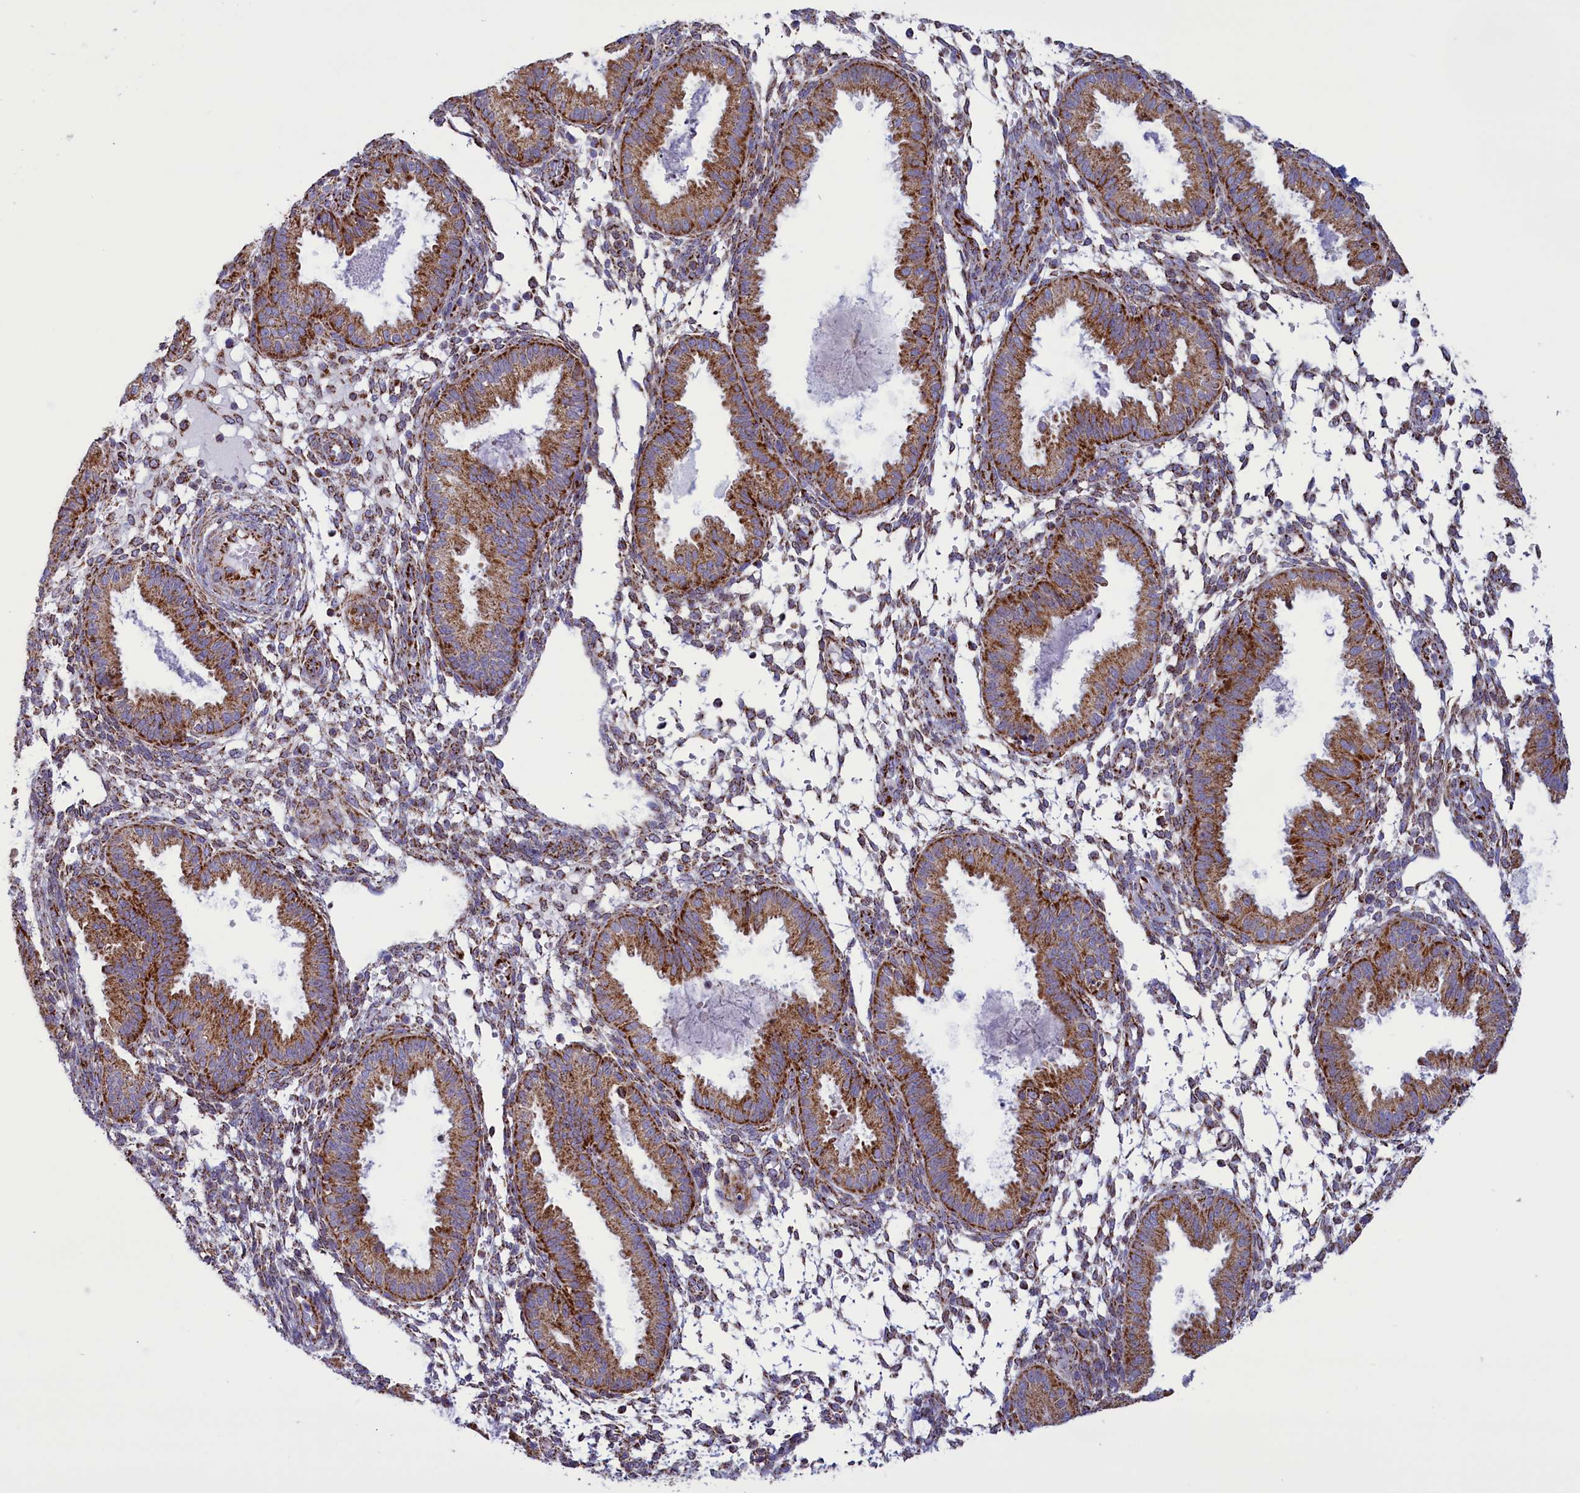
{"staining": {"intensity": "strong", "quantity": "25%-75%", "location": "cytoplasmic/membranous"}, "tissue": "endometrium", "cell_type": "Cells in endometrial stroma", "image_type": "normal", "snomed": [{"axis": "morphology", "description": "Normal tissue, NOS"}, {"axis": "topography", "description": "Endometrium"}], "caption": "High-power microscopy captured an immunohistochemistry (IHC) photomicrograph of benign endometrium, revealing strong cytoplasmic/membranous positivity in about 25%-75% of cells in endometrial stroma. The staining is performed using DAB (3,3'-diaminobenzidine) brown chromogen to label protein expression. The nuclei are counter-stained blue using hematoxylin.", "gene": "ISOC2", "patient": {"sex": "female", "age": 33}}